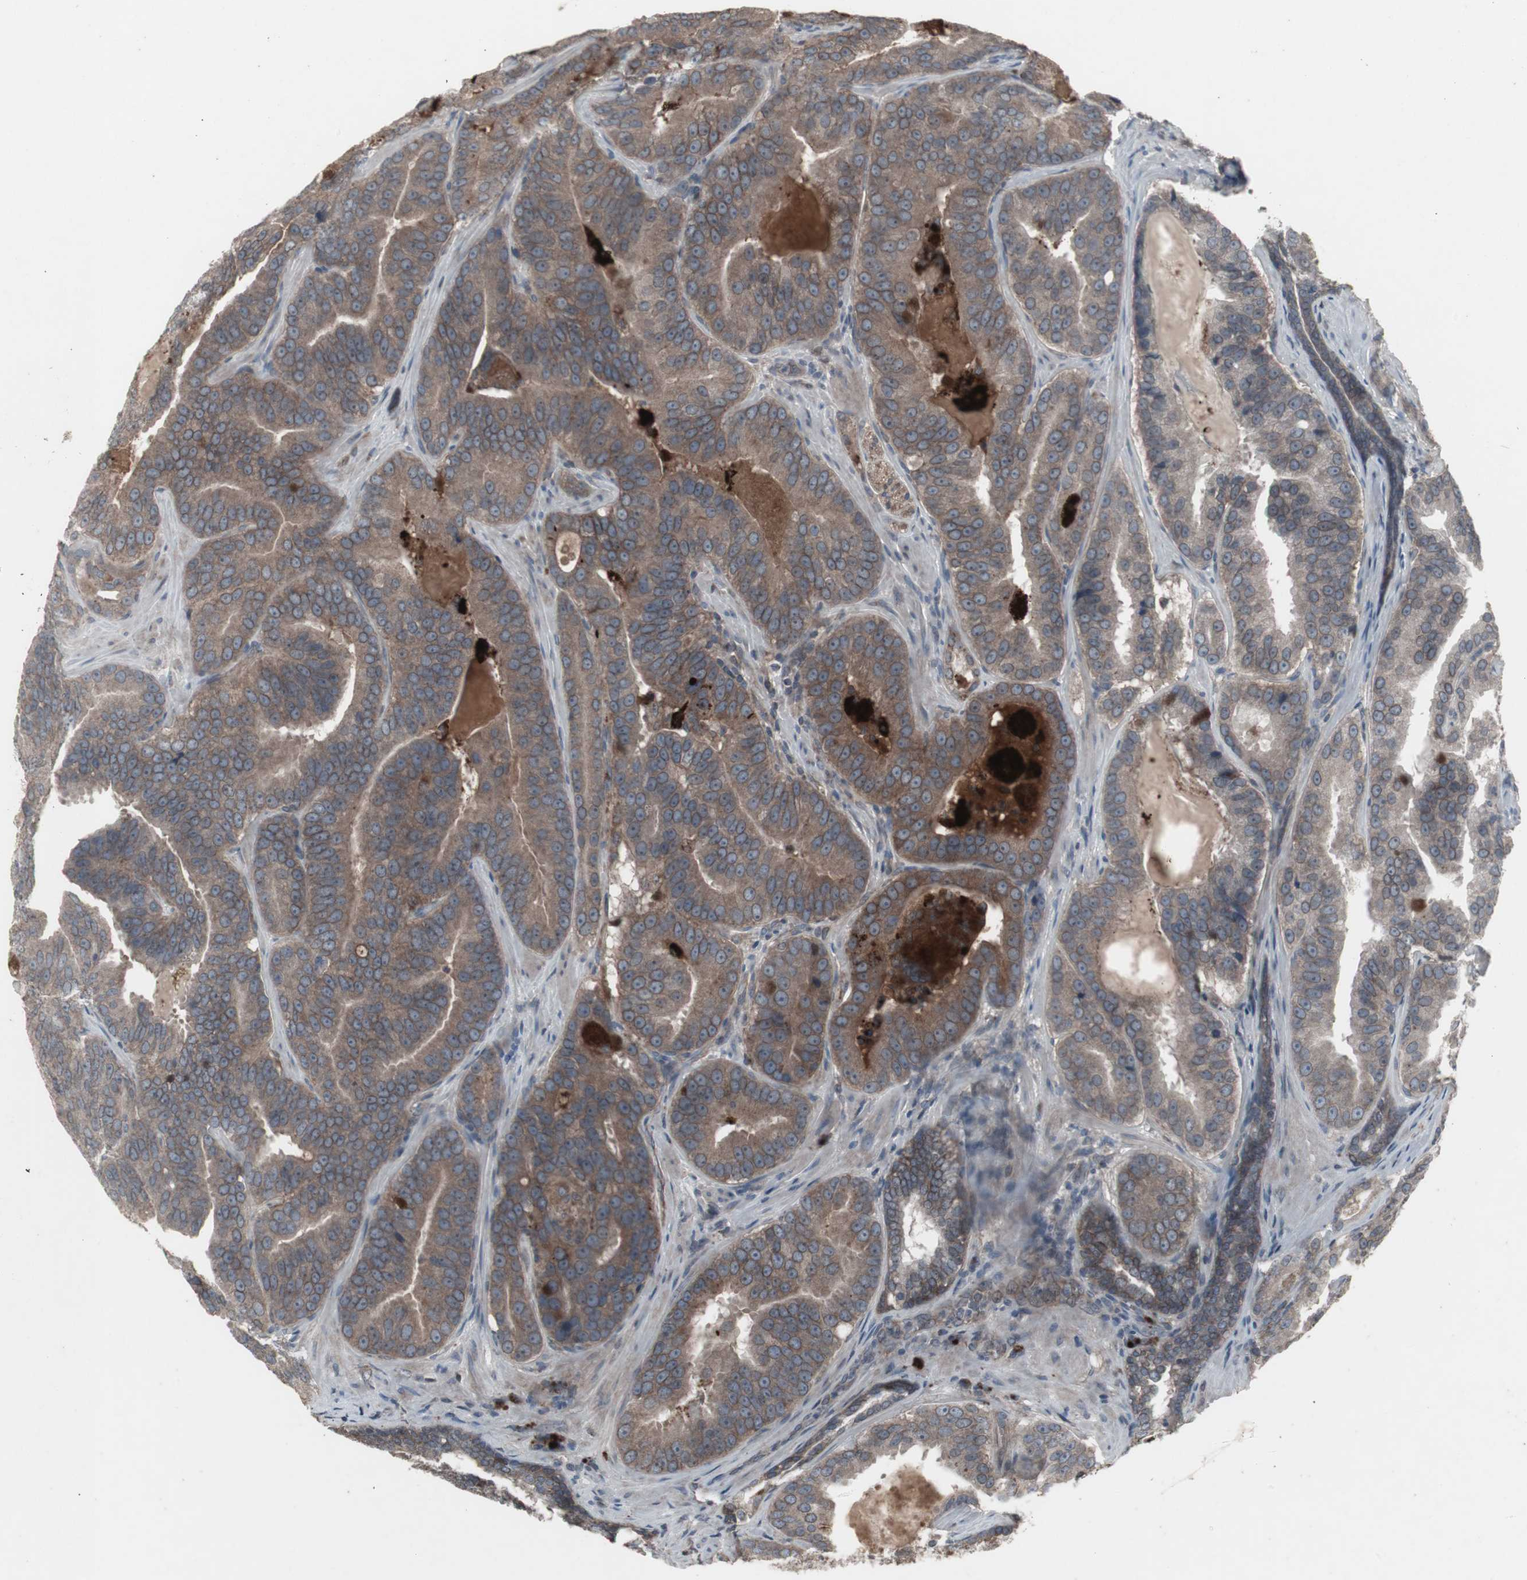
{"staining": {"intensity": "moderate", "quantity": ">75%", "location": "cytoplasmic/membranous"}, "tissue": "prostate cancer", "cell_type": "Tumor cells", "image_type": "cancer", "snomed": [{"axis": "morphology", "description": "Adenocarcinoma, Low grade"}, {"axis": "topography", "description": "Prostate"}], "caption": "Protein analysis of prostate cancer tissue shows moderate cytoplasmic/membranous positivity in approximately >75% of tumor cells.", "gene": "SSTR2", "patient": {"sex": "male", "age": 59}}